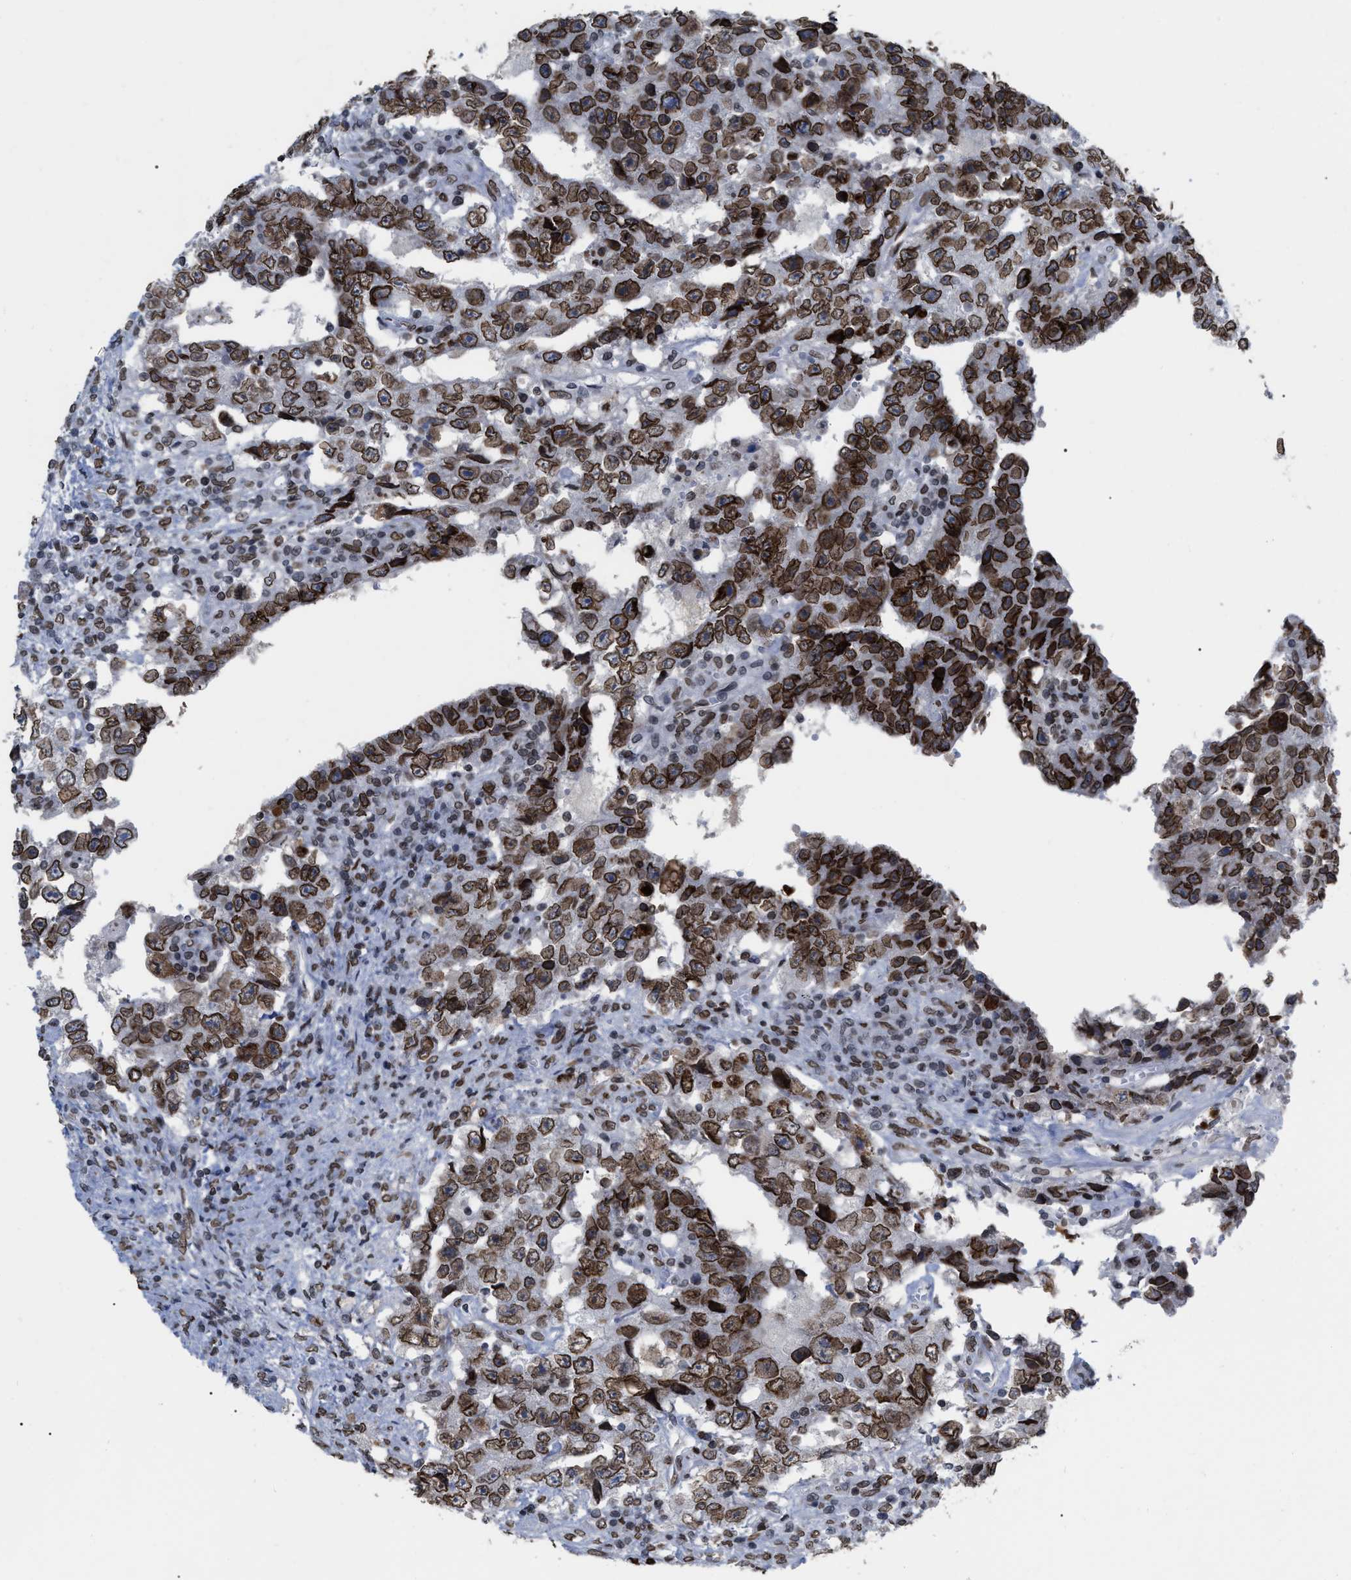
{"staining": {"intensity": "moderate", "quantity": ">75%", "location": "cytoplasmic/membranous,nuclear"}, "tissue": "testis cancer", "cell_type": "Tumor cells", "image_type": "cancer", "snomed": [{"axis": "morphology", "description": "Carcinoma, Embryonal, NOS"}, {"axis": "topography", "description": "Testis"}], "caption": "Embryonal carcinoma (testis) tissue reveals moderate cytoplasmic/membranous and nuclear expression in about >75% of tumor cells, visualized by immunohistochemistry. The staining is performed using DAB brown chromogen to label protein expression. The nuclei are counter-stained blue using hematoxylin.", "gene": "TPR", "patient": {"sex": "male", "age": 26}}